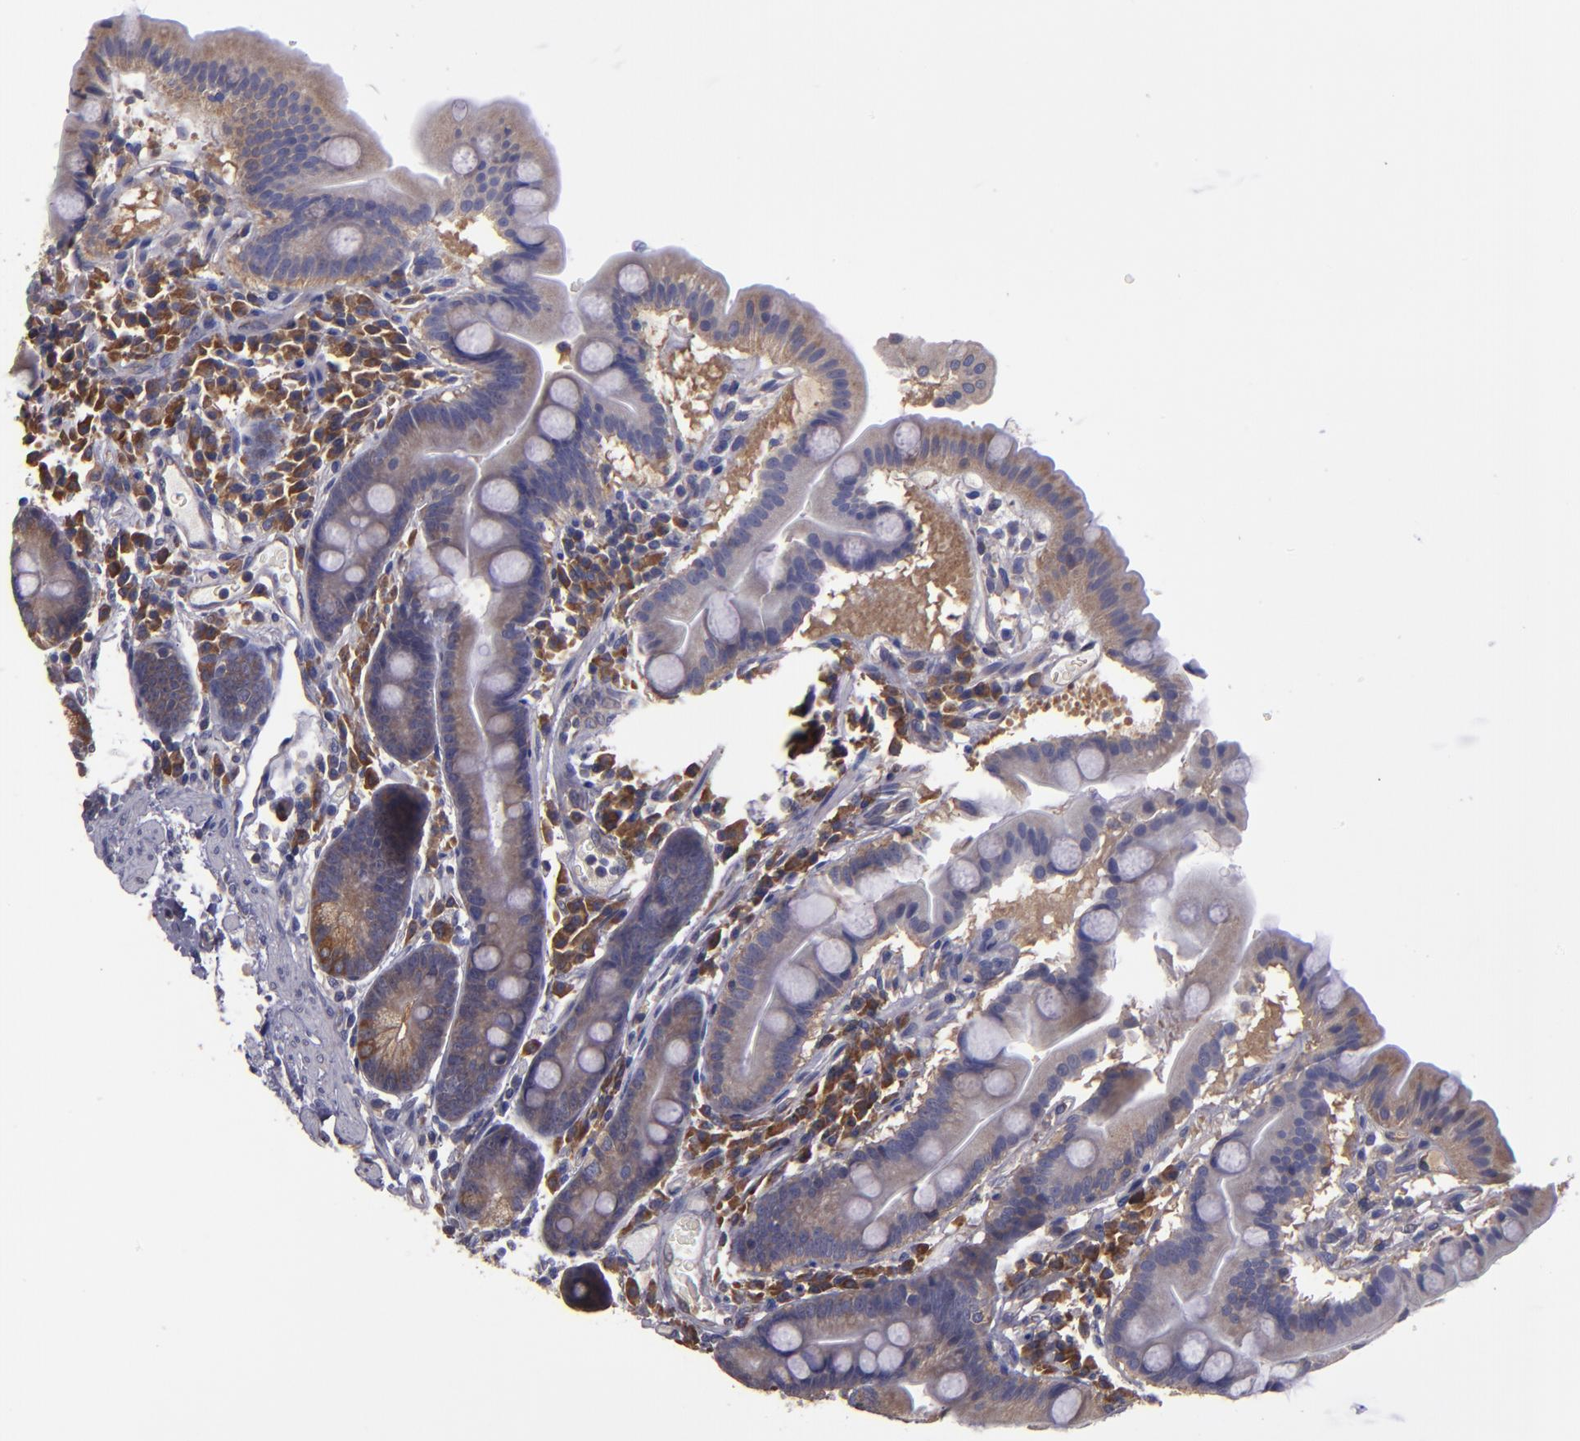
{"staining": {"intensity": "weak", "quantity": ">75%", "location": "cytoplasmic/membranous"}, "tissue": "duodenum", "cell_type": "Glandular cells", "image_type": "normal", "snomed": [{"axis": "morphology", "description": "Normal tissue, NOS"}, {"axis": "topography", "description": "Duodenum"}], "caption": "Protein expression analysis of unremarkable human duodenum reveals weak cytoplasmic/membranous staining in about >75% of glandular cells.", "gene": "CARS1", "patient": {"sex": "male", "age": 50}}